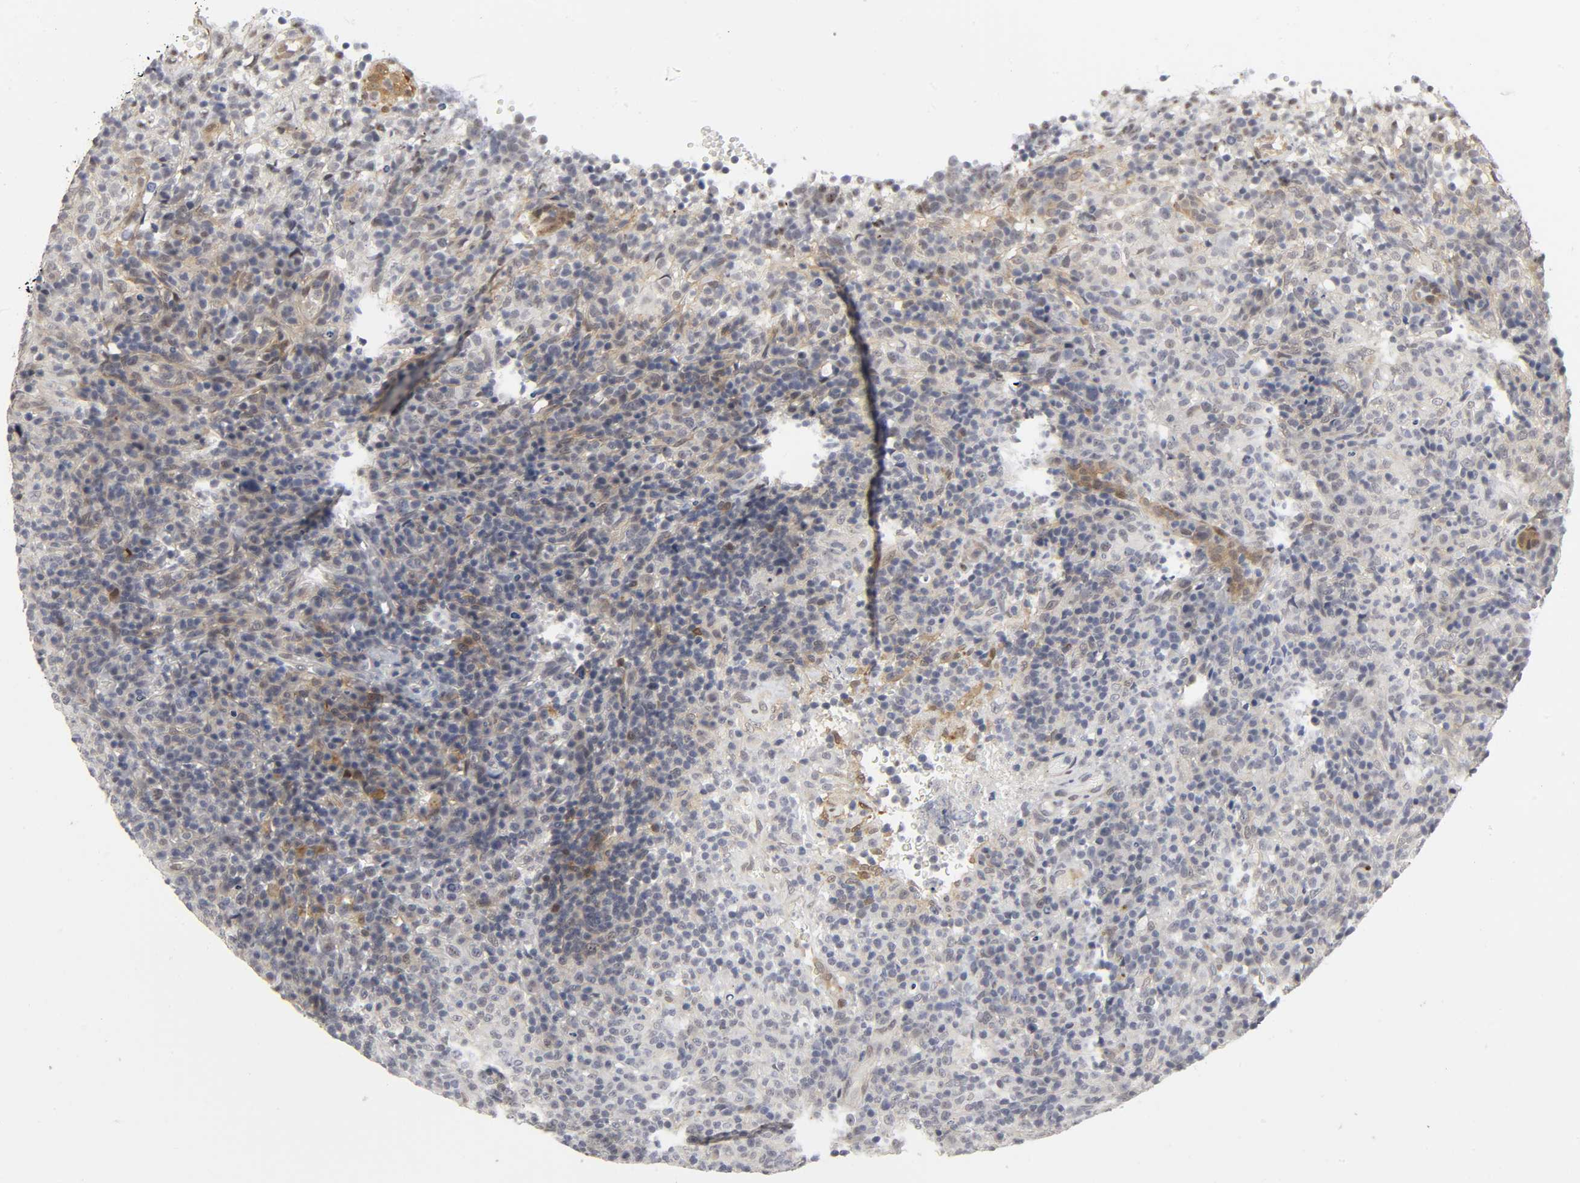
{"staining": {"intensity": "weak", "quantity": "25%-75%", "location": "cytoplasmic/membranous,nuclear"}, "tissue": "lymphoma", "cell_type": "Tumor cells", "image_type": "cancer", "snomed": [{"axis": "morphology", "description": "Malignant lymphoma, non-Hodgkin's type, High grade"}, {"axis": "topography", "description": "Lymph node"}], "caption": "Protein expression analysis of lymphoma shows weak cytoplasmic/membranous and nuclear staining in about 25%-75% of tumor cells. (IHC, brightfield microscopy, high magnification).", "gene": "PDLIM3", "patient": {"sex": "female", "age": 76}}